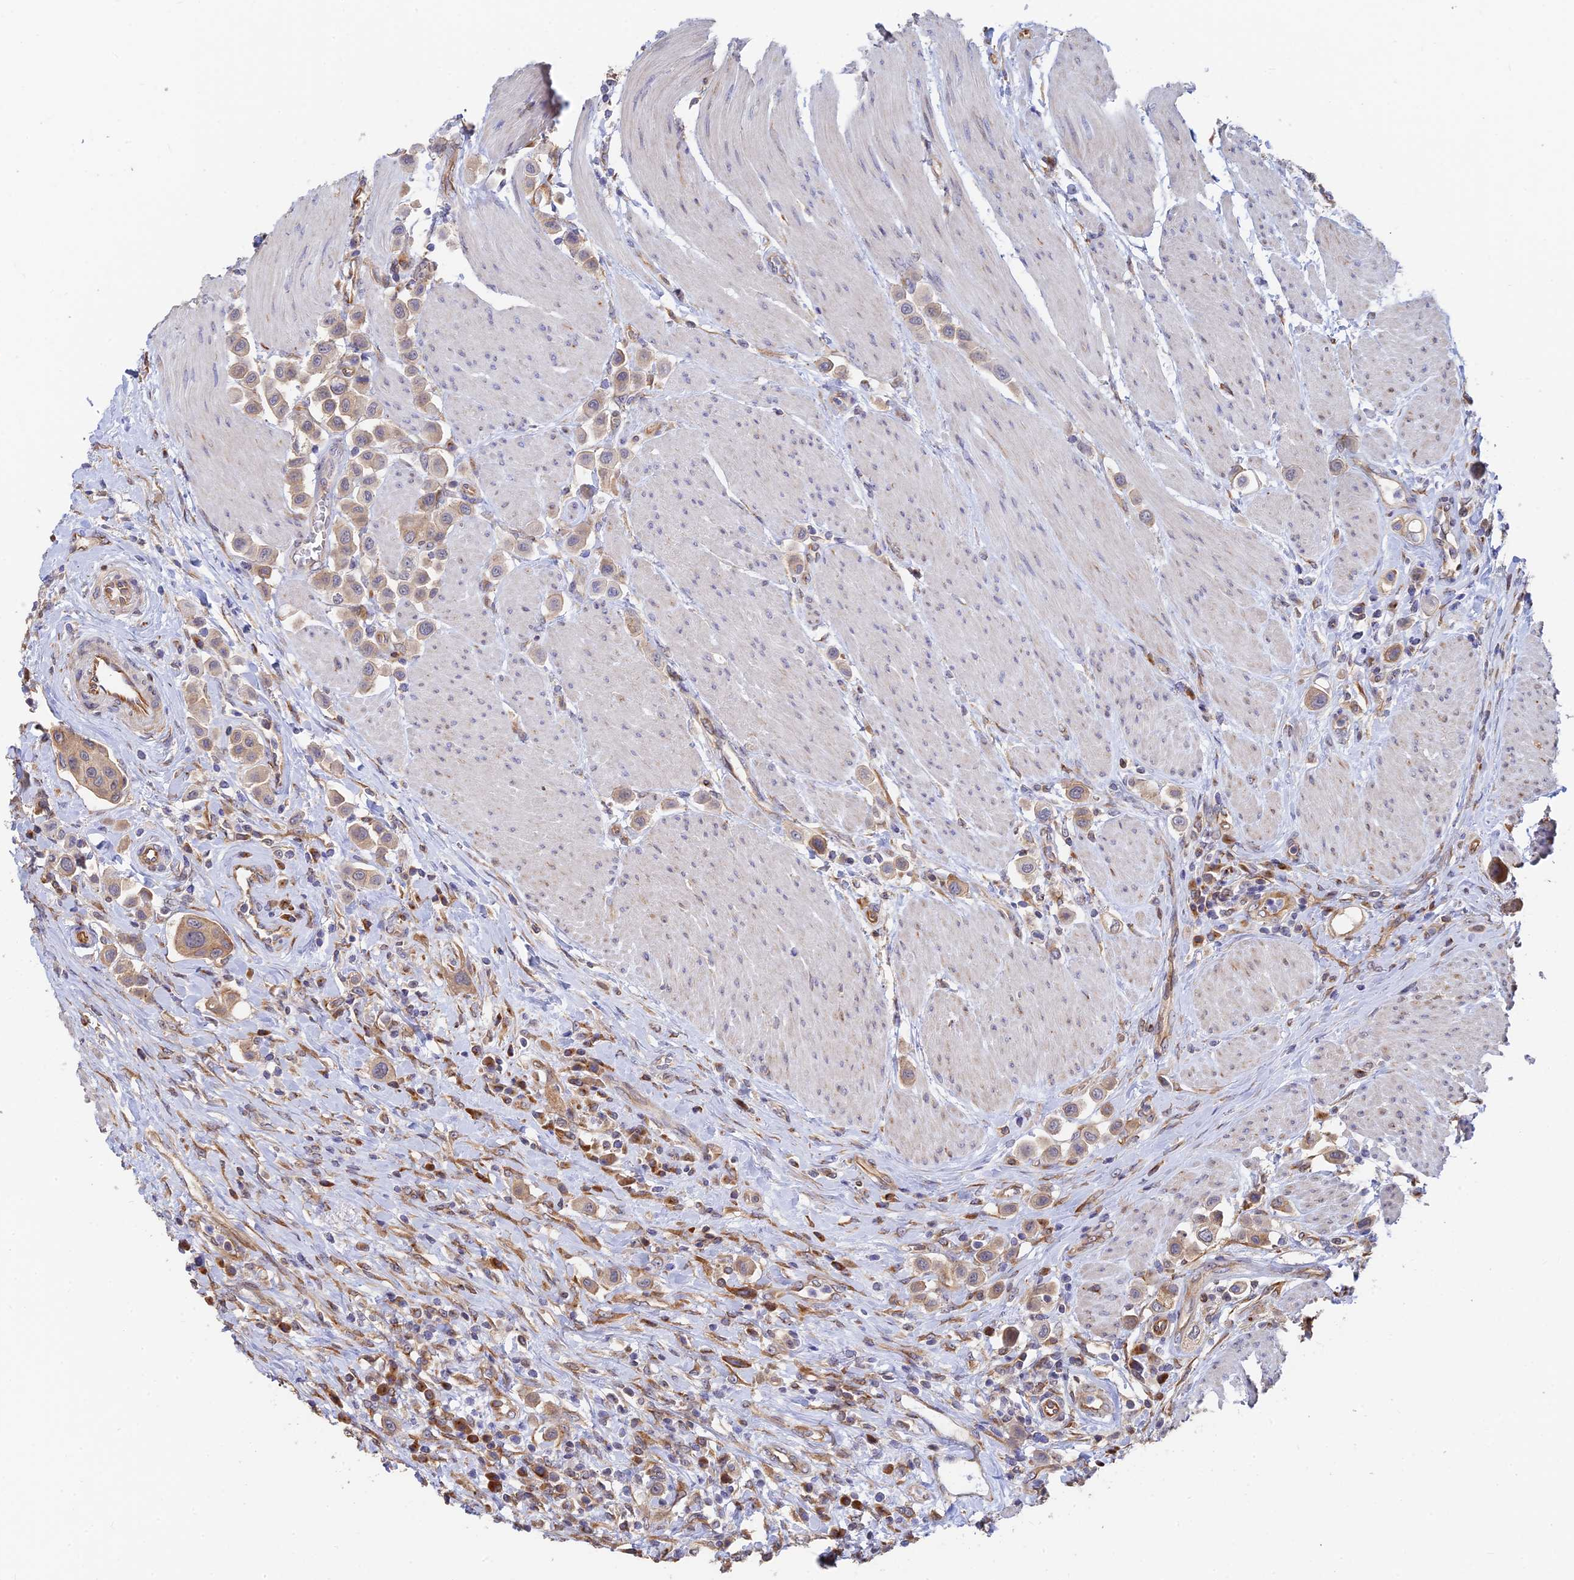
{"staining": {"intensity": "weak", "quantity": ">75%", "location": "cytoplasmic/membranous"}, "tissue": "urothelial cancer", "cell_type": "Tumor cells", "image_type": "cancer", "snomed": [{"axis": "morphology", "description": "Urothelial carcinoma, High grade"}, {"axis": "topography", "description": "Urinary bladder"}], "caption": "Weak cytoplasmic/membranous protein positivity is present in approximately >75% of tumor cells in urothelial carcinoma (high-grade).", "gene": "WBP11", "patient": {"sex": "male", "age": 50}}